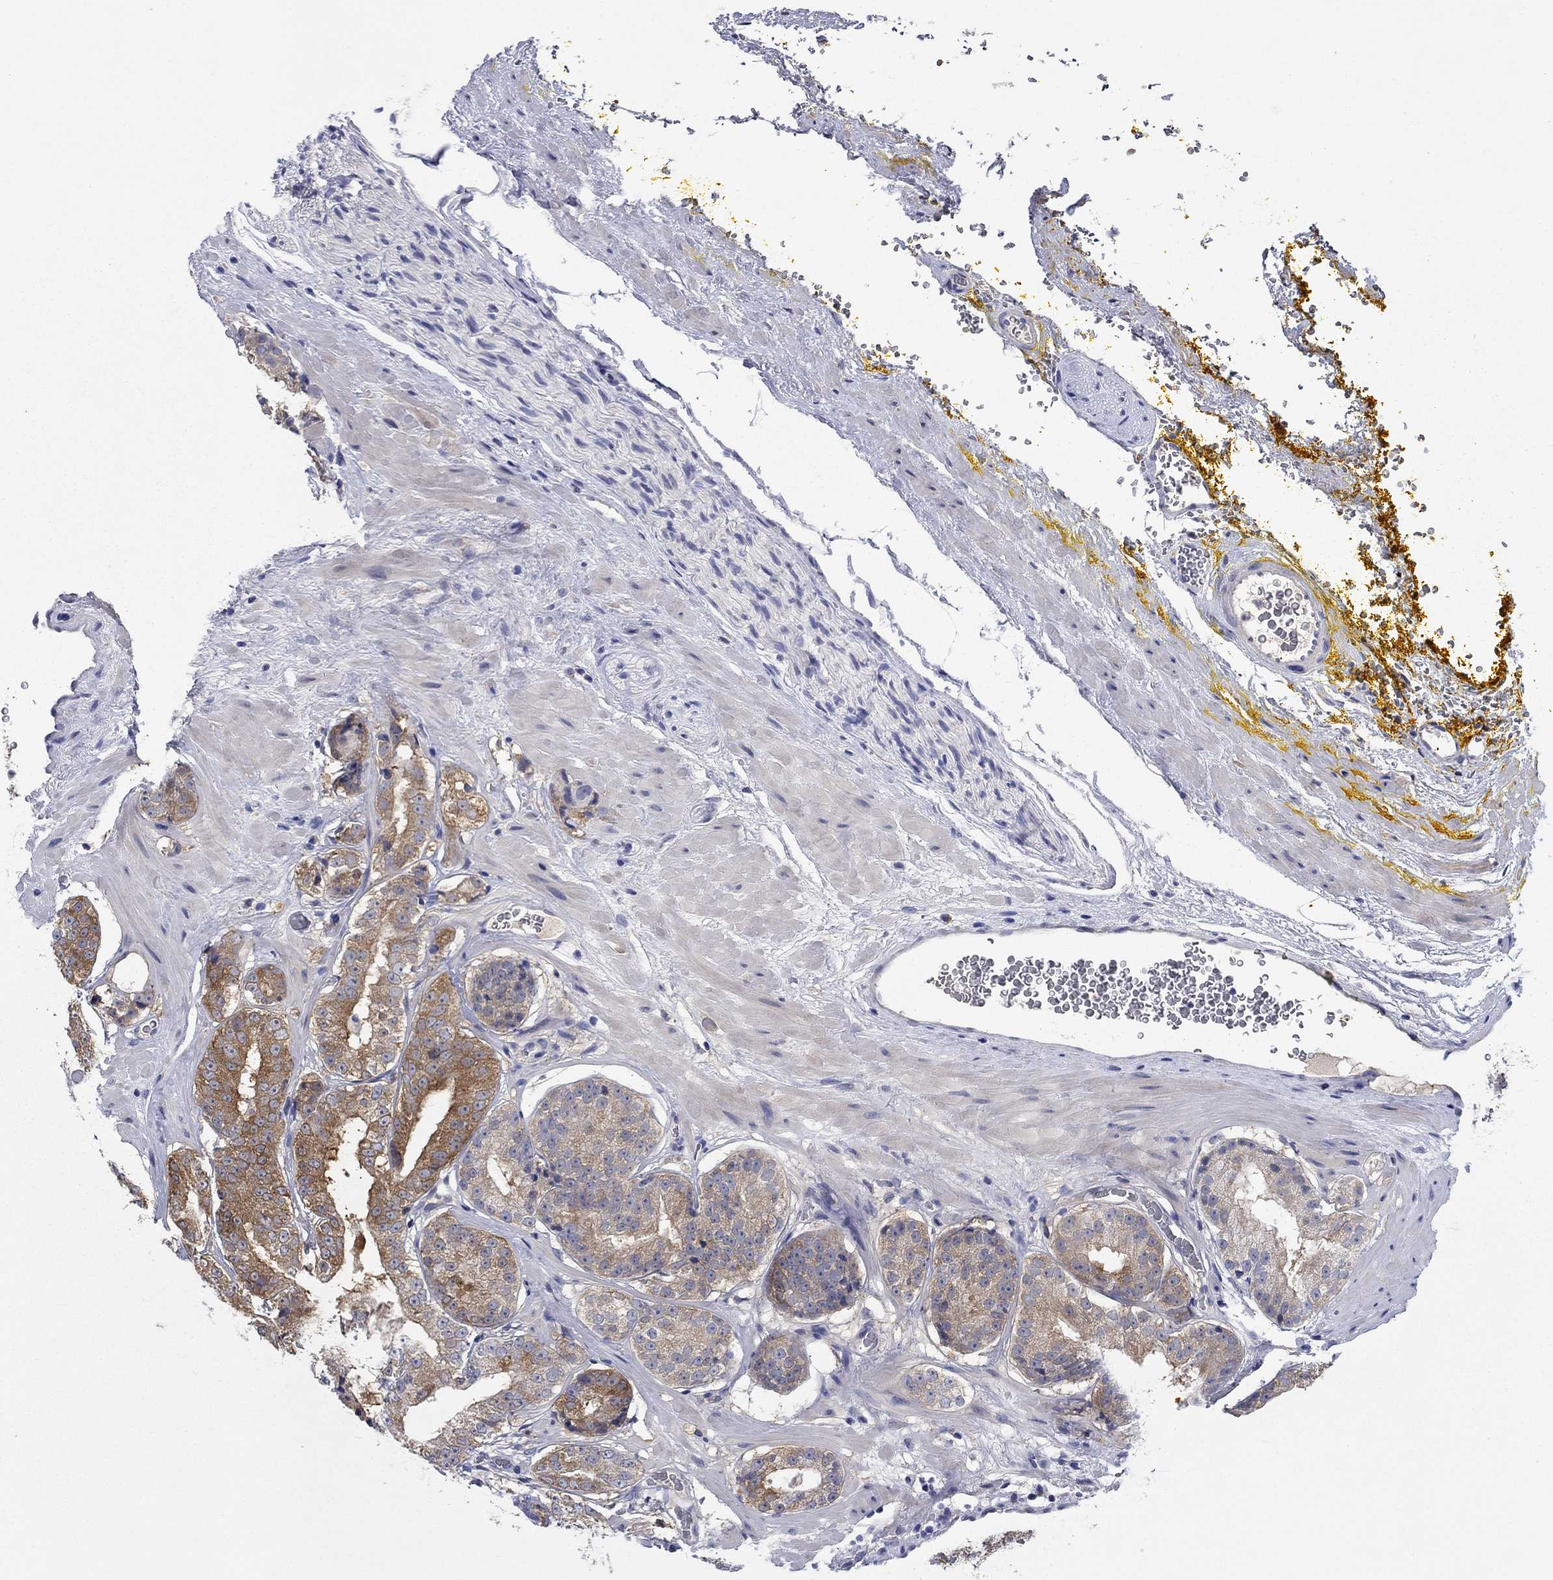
{"staining": {"intensity": "moderate", "quantity": "<25%", "location": "cytoplasmic/membranous"}, "tissue": "prostate cancer", "cell_type": "Tumor cells", "image_type": "cancer", "snomed": [{"axis": "morphology", "description": "Adenocarcinoma, Low grade"}, {"axis": "topography", "description": "Prostate"}], "caption": "Protein staining of low-grade adenocarcinoma (prostate) tissue shows moderate cytoplasmic/membranous positivity in about <25% of tumor cells.", "gene": "SULT2B1", "patient": {"sex": "male", "age": 60}}